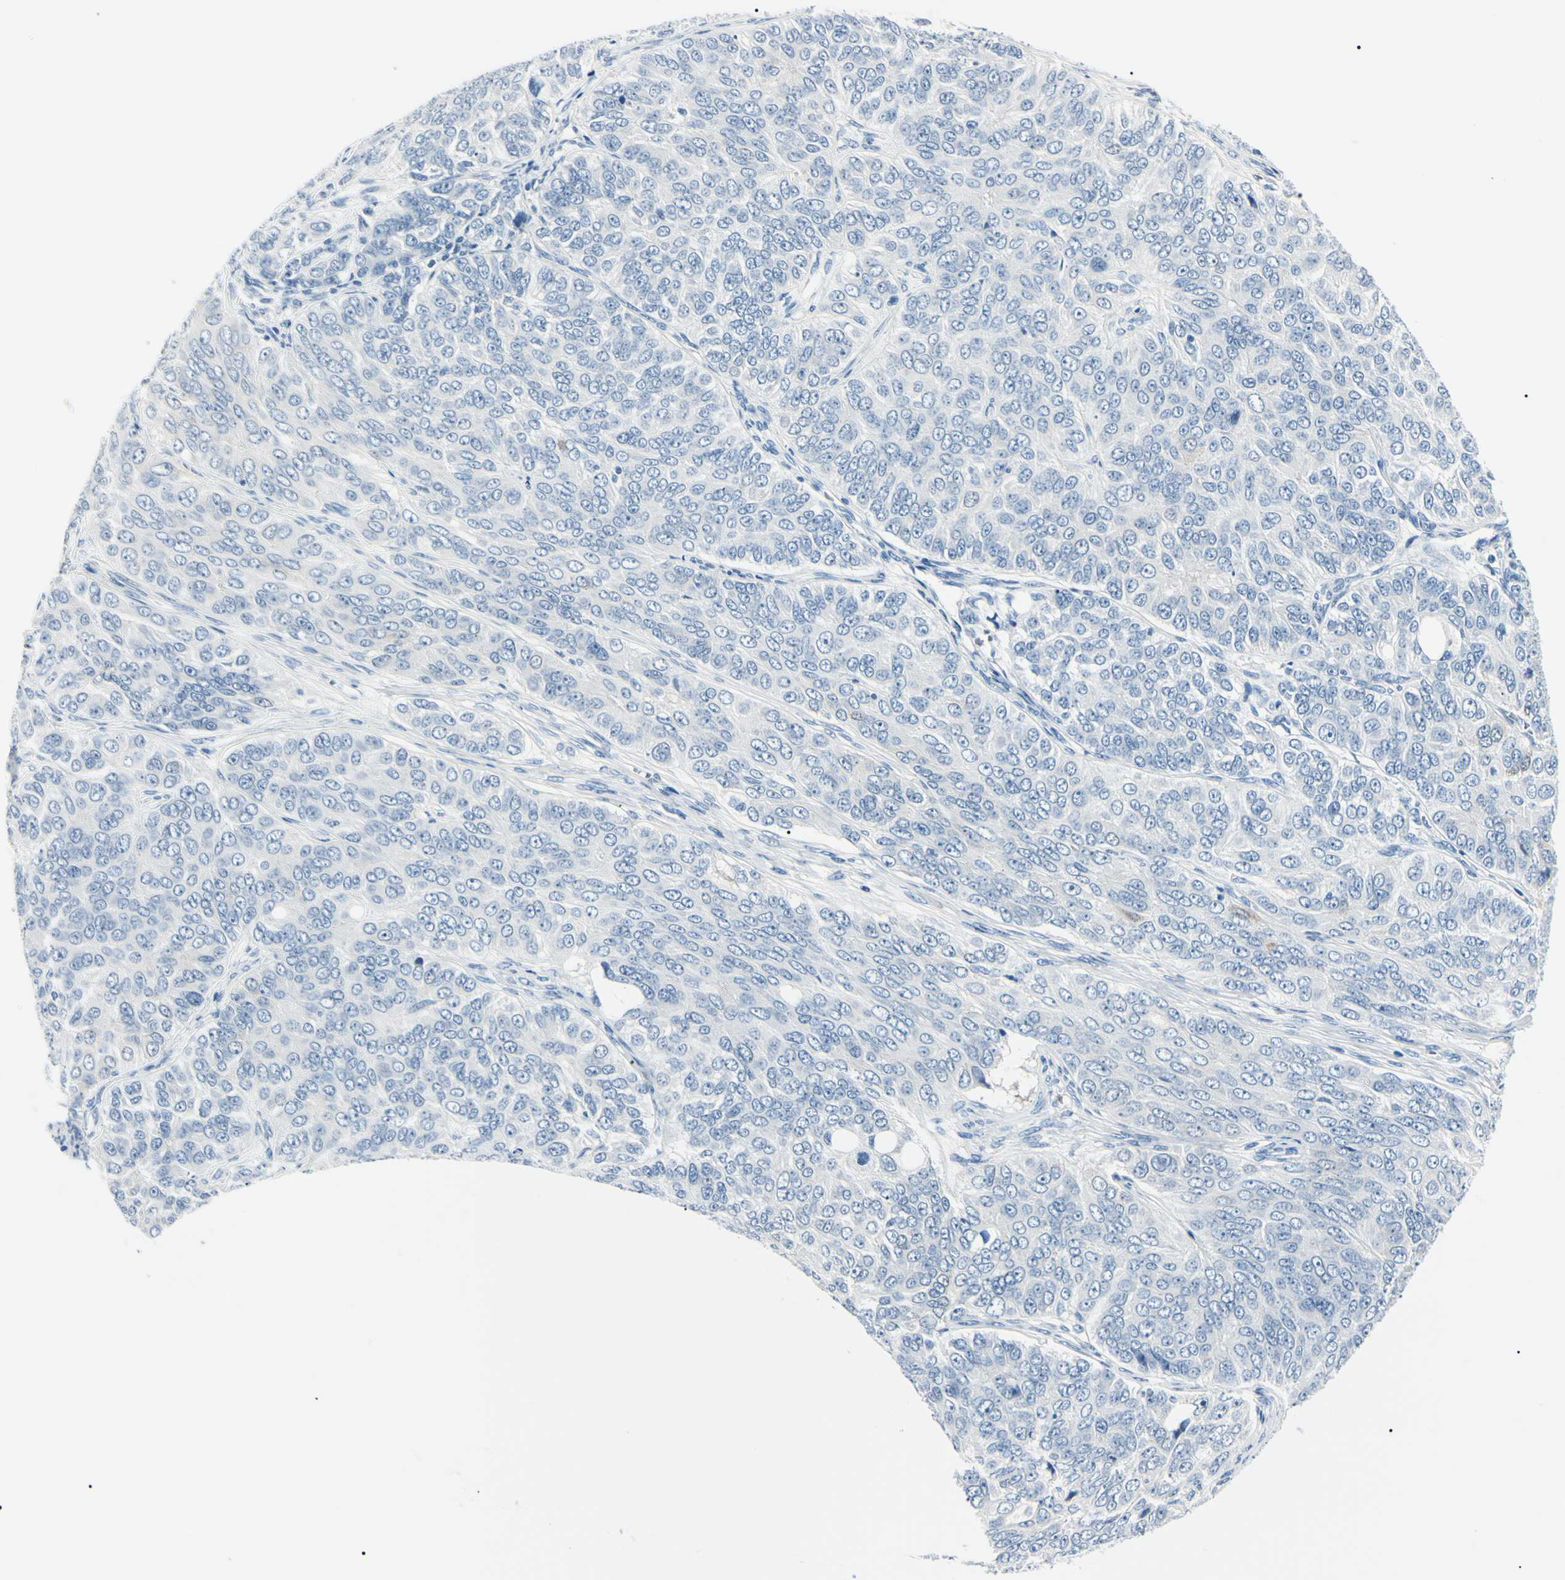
{"staining": {"intensity": "negative", "quantity": "none", "location": "none"}, "tissue": "ovarian cancer", "cell_type": "Tumor cells", "image_type": "cancer", "snomed": [{"axis": "morphology", "description": "Carcinoma, endometroid"}, {"axis": "topography", "description": "Ovary"}], "caption": "There is no significant positivity in tumor cells of ovarian cancer.", "gene": "CA2", "patient": {"sex": "female", "age": 51}}